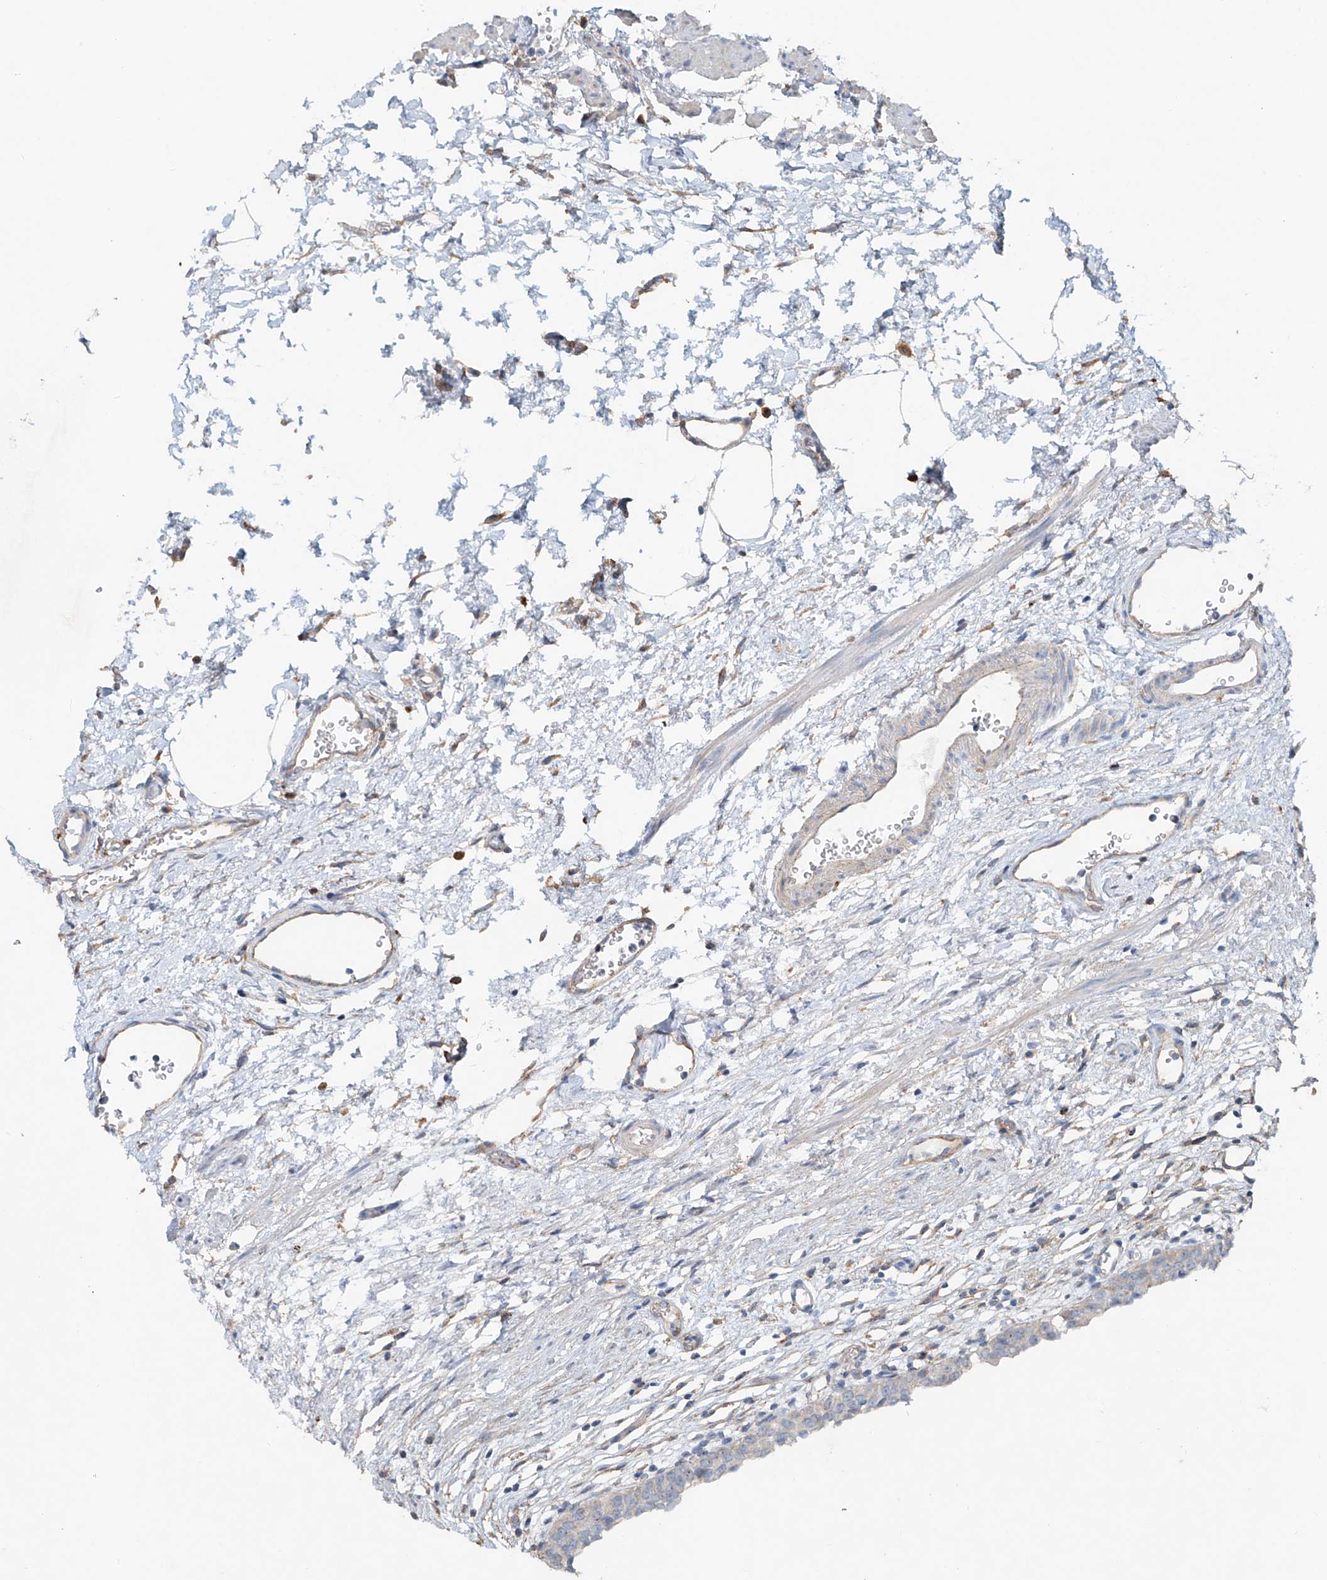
{"staining": {"intensity": "moderate", "quantity": "<25%", "location": "cytoplasmic/membranous"}, "tissue": "urinary bladder", "cell_type": "Urothelial cells", "image_type": "normal", "snomed": [{"axis": "morphology", "description": "Normal tissue, NOS"}, {"axis": "morphology", "description": "Urothelial carcinoma, High grade"}, {"axis": "topography", "description": "Urinary bladder"}], "caption": "Immunohistochemistry (IHC) staining of unremarkable urinary bladder, which demonstrates low levels of moderate cytoplasmic/membranous staining in approximately <25% of urothelial cells indicating moderate cytoplasmic/membranous protein staining. The staining was performed using DAB (3,3'-diaminobenzidine) (brown) for protein detection and nuclei were counterstained in hematoxylin (blue).", "gene": "TRIM47", "patient": {"sex": "female", "age": 60}}